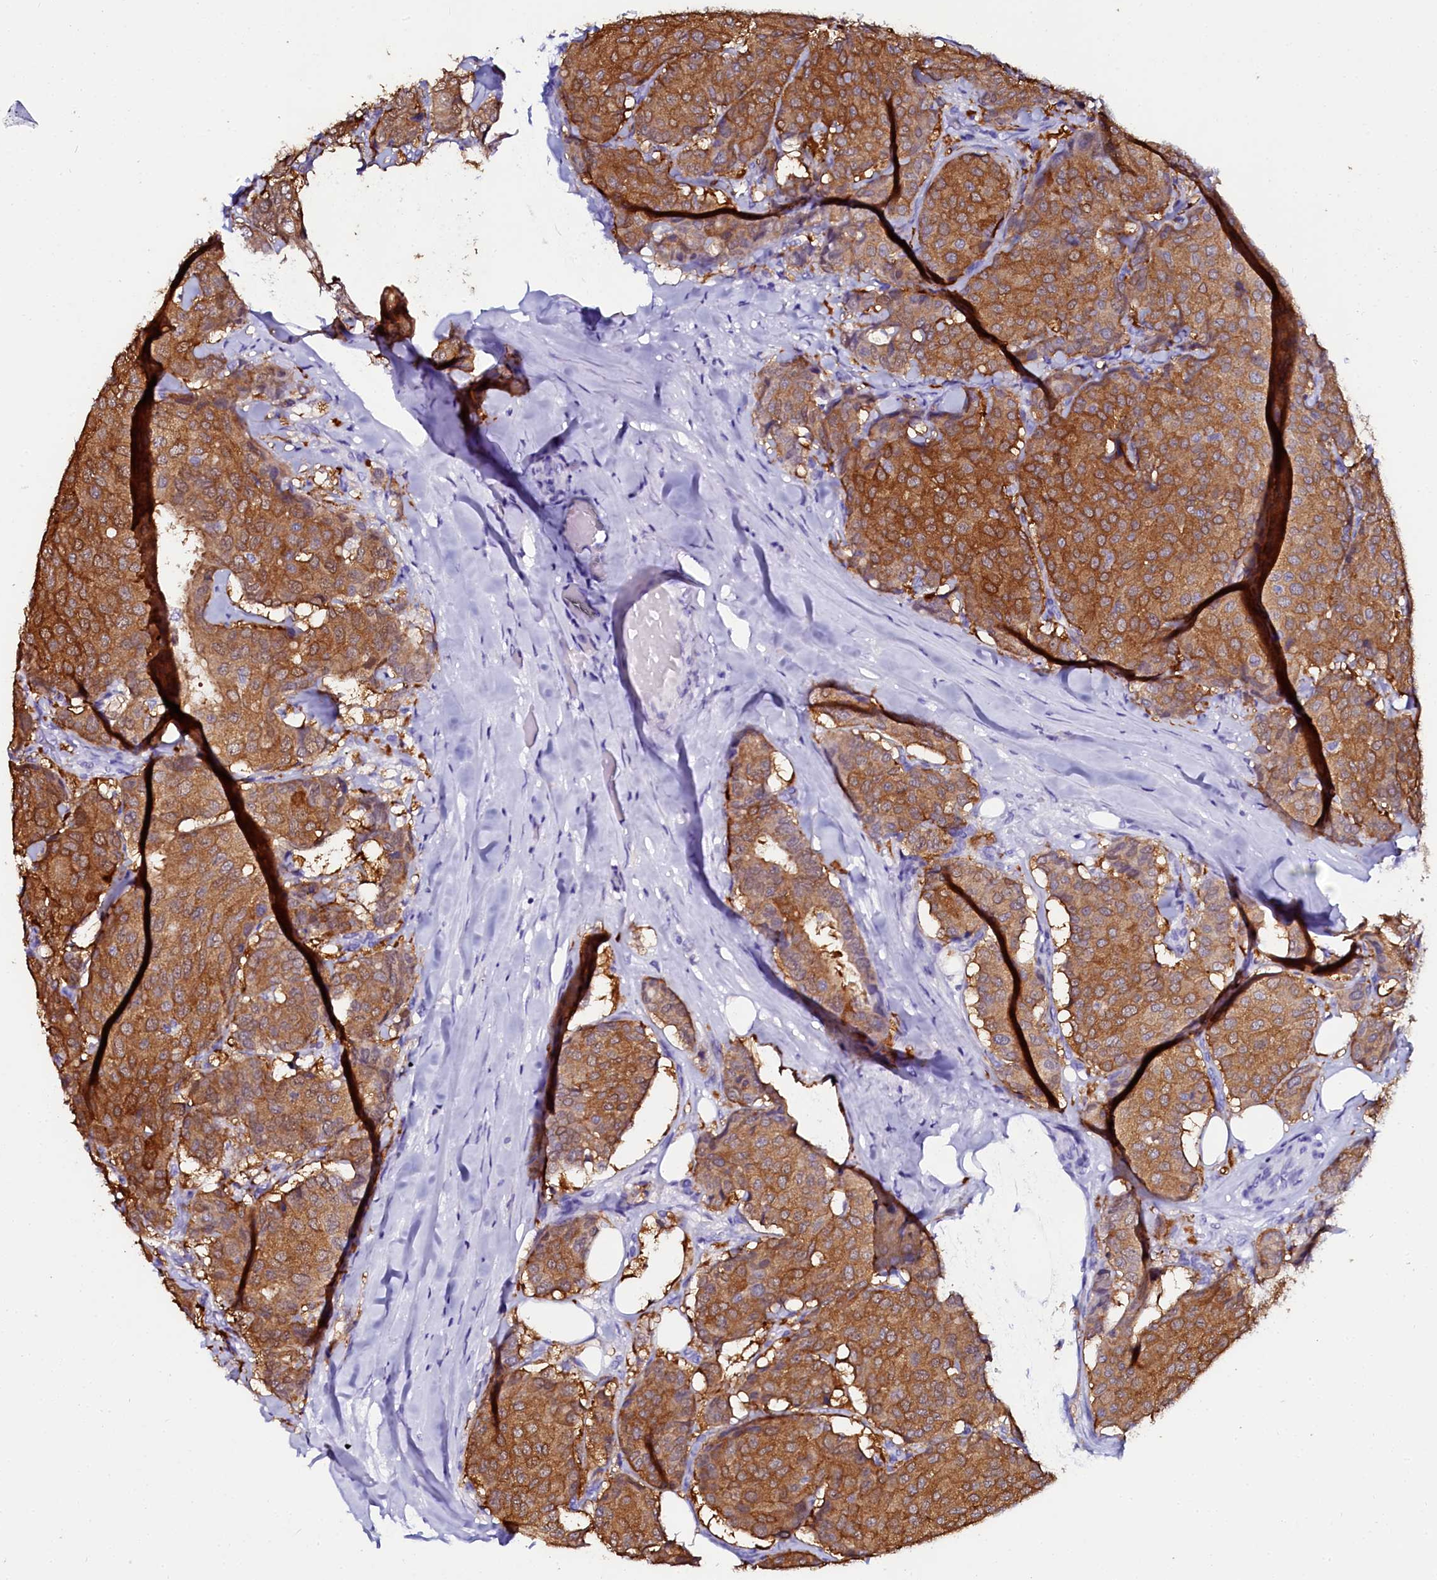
{"staining": {"intensity": "moderate", "quantity": ">75%", "location": "cytoplasmic/membranous"}, "tissue": "breast cancer", "cell_type": "Tumor cells", "image_type": "cancer", "snomed": [{"axis": "morphology", "description": "Duct carcinoma"}, {"axis": "topography", "description": "Breast"}], "caption": "The immunohistochemical stain labels moderate cytoplasmic/membranous positivity in tumor cells of breast intraductal carcinoma tissue.", "gene": "SORD", "patient": {"sex": "female", "age": 75}}